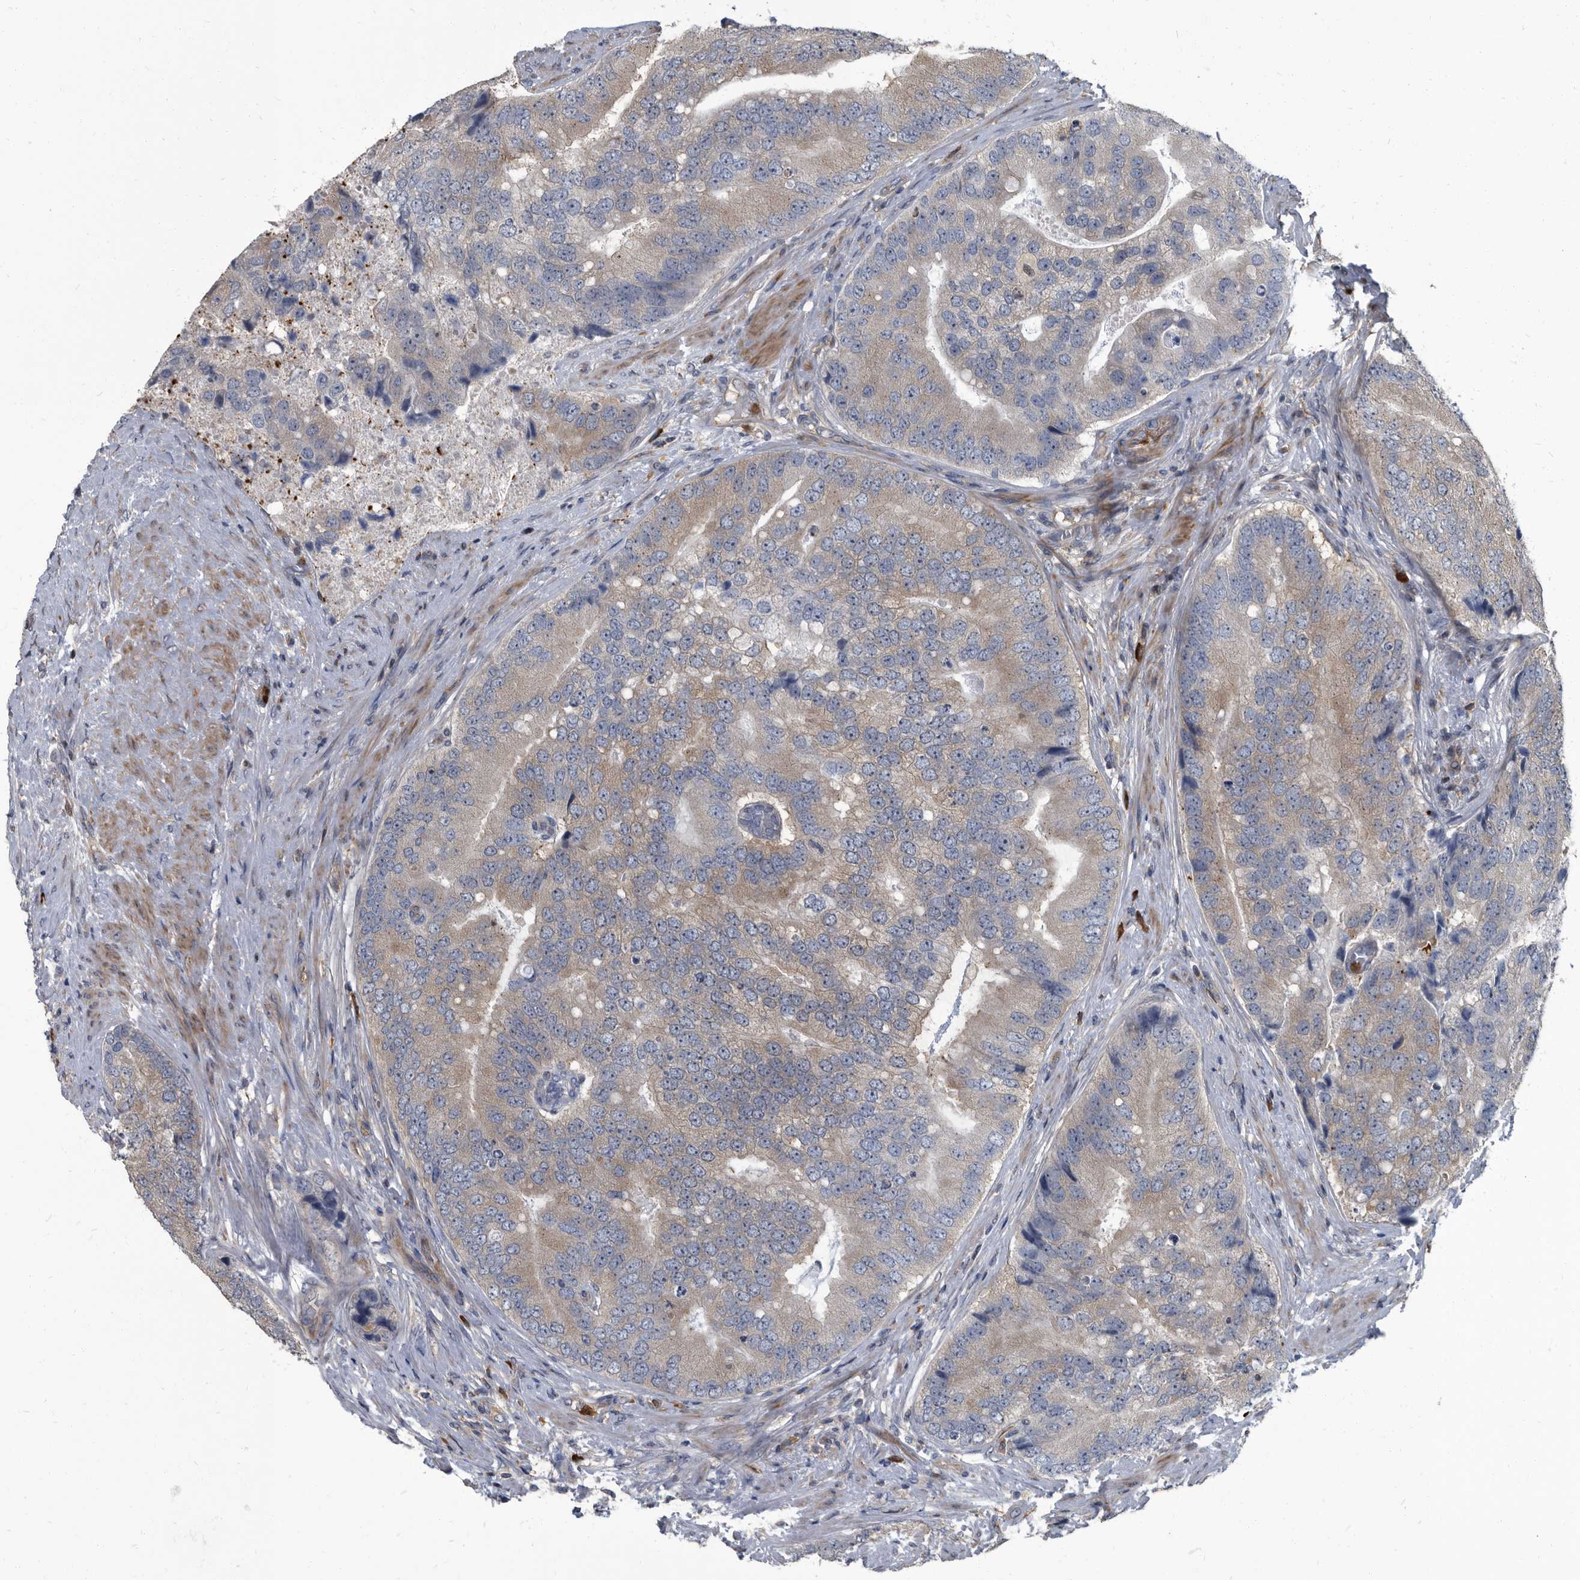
{"staining": {"intensity": "weak", "quantity": ">75%", "location": "cytoplasmic/membranous"}, "tissue": "prostate cancer", "cell_type": "Tumor cells", "image_type": "cancer", "snomed": [{"axis": "morphology", "description": "Adenocarcinoma, High grade"}, {"axis": "topography", "description": "Prostate"}], "caption": "Human prostate adenocarcinoma (high-grade) stained with a brown dye displays weak cytoplasmic/membranous positive expression in about >75% of tumor cells.", "gene": "CDV3", "patient": {"sex": "male", "age": 70}}